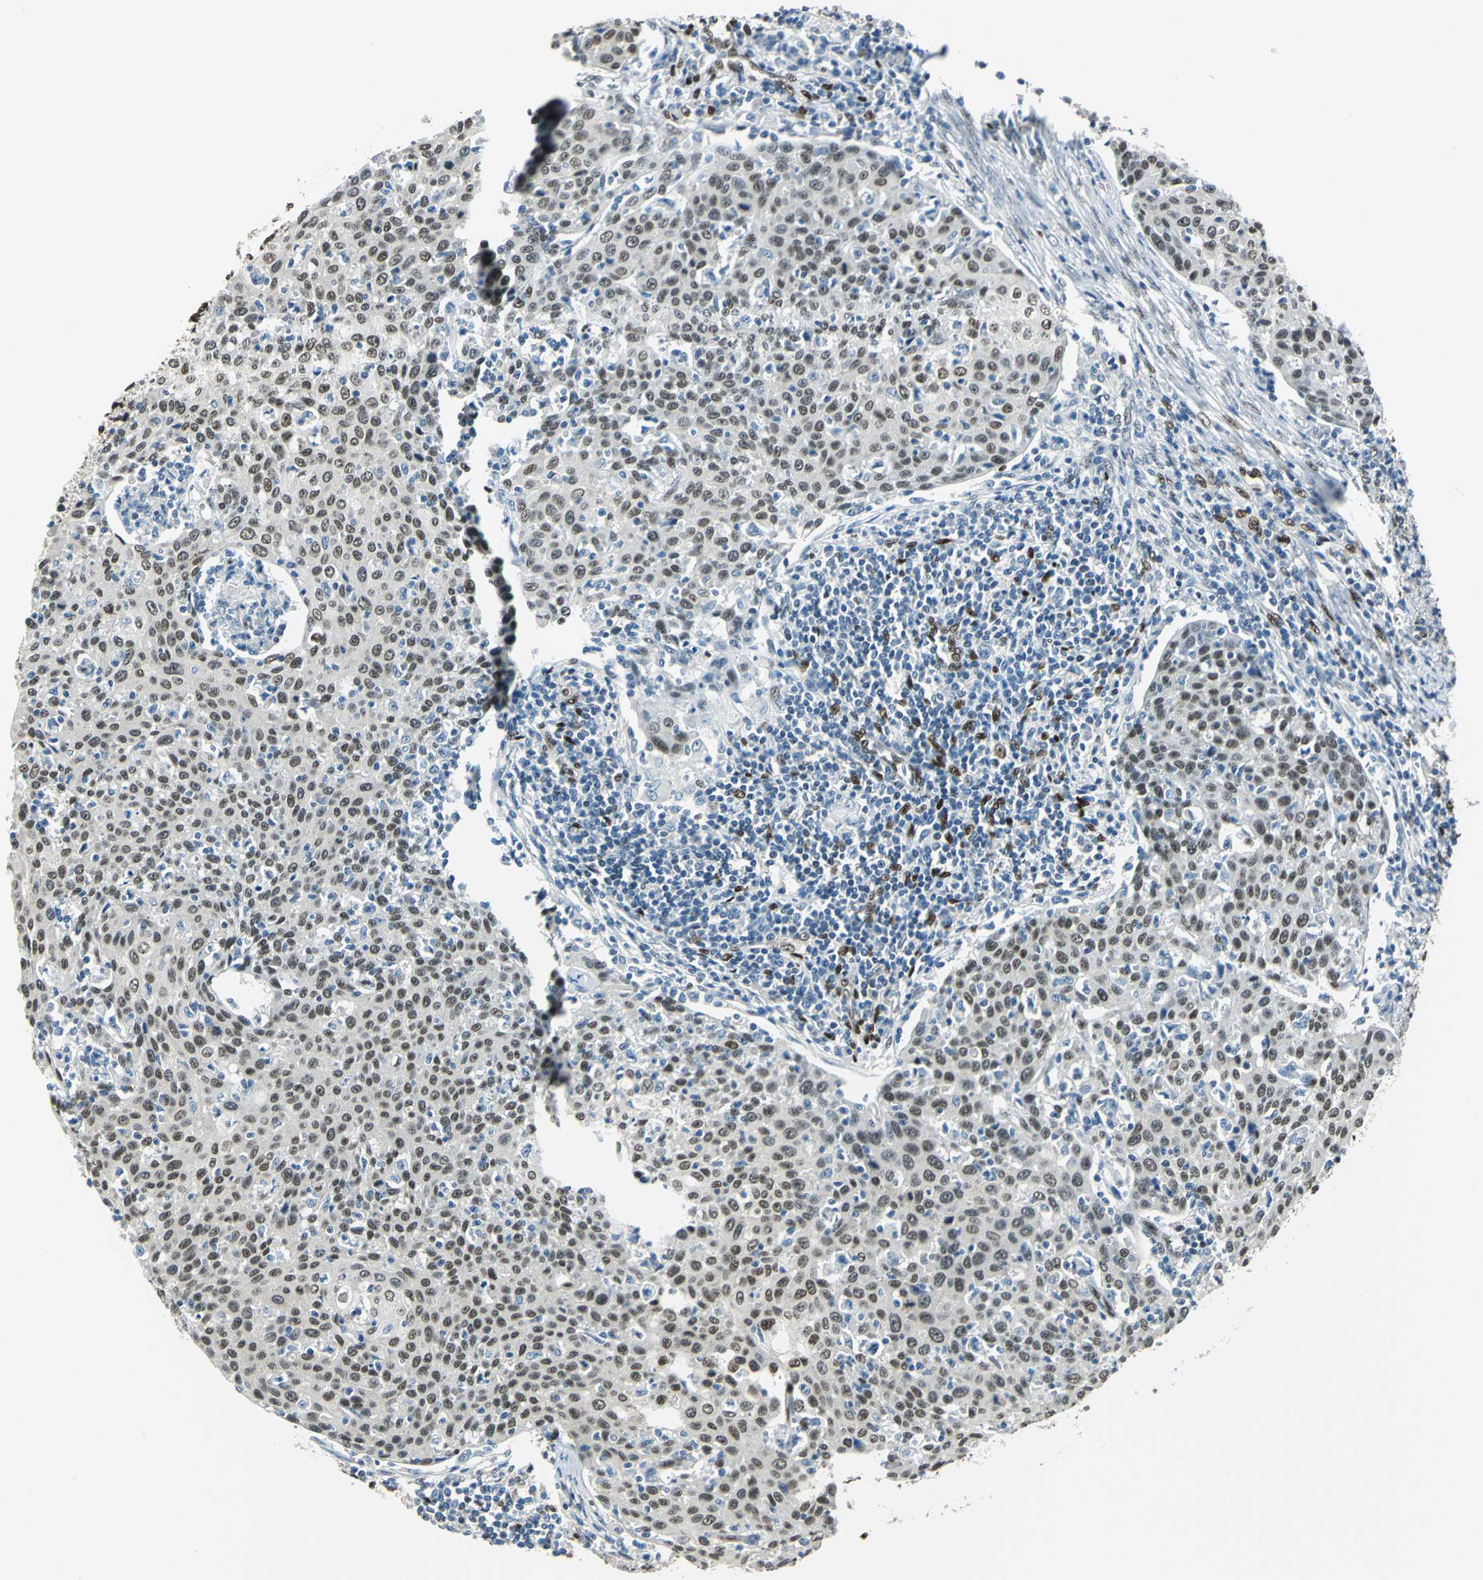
{"staining": {"intensity": "moderate", "quantity": ">75%", "location": "nuclear"}, "tissue": "cervical cancer", "cell_type": "Tumor cells", "image_type": "cancer", "snomed": [{"axis": "morphology", "description": "Squamous cell carcinoma, NOS"}, {"axis": "topography", "description": "Cervix"}], "caption": "Approximately >75% of tumor cells in cervical cancer (squamous cell carcinoma) demonstrate moderate nuclear protein staining as visualized by brown immunohistochemical staining.", "gene": "NFIA", "patient": {"sex": "female", "age": 38}}